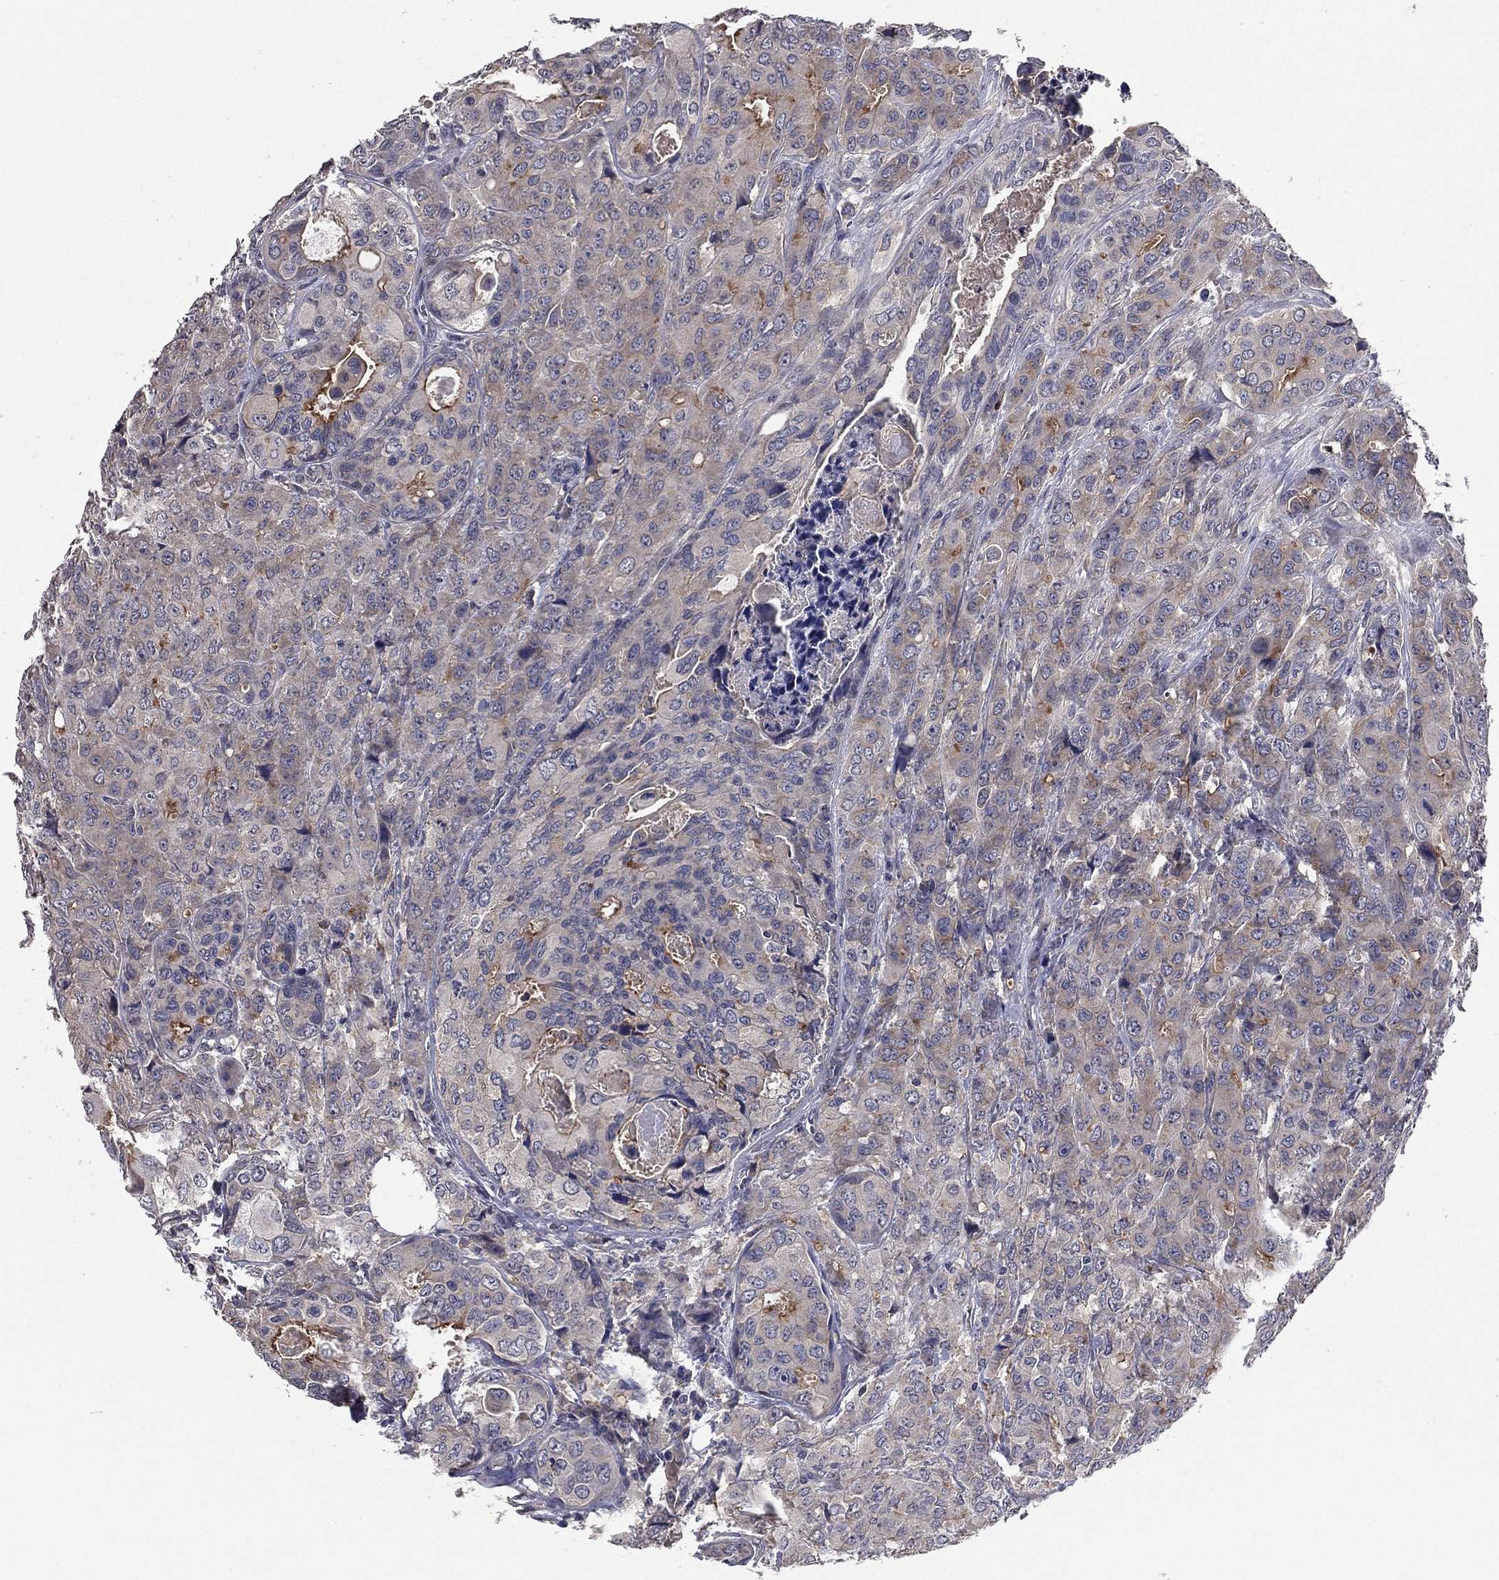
{"staining": {"intensity": "moderate", "quantity": "<25%", "location": "cytoplasmic/membranous"}, "tissue": "breast cancer", "cell_type": "Tumor cells", "image_type": "cancer", "snomed": [{"axis": "morphology", "description": "Duct carcinoma"}, {"axis": "topography", "description": "Breast"}], "caption": "Immunohistochemical staining of breast cancer (invasive ductal carcinoma) reveals moderate cytoplasmic/membranous protein expression in approximately <25% of tumor cells.", "gene": "PROS1", "patient": {"sex": "female", "age": 43}}